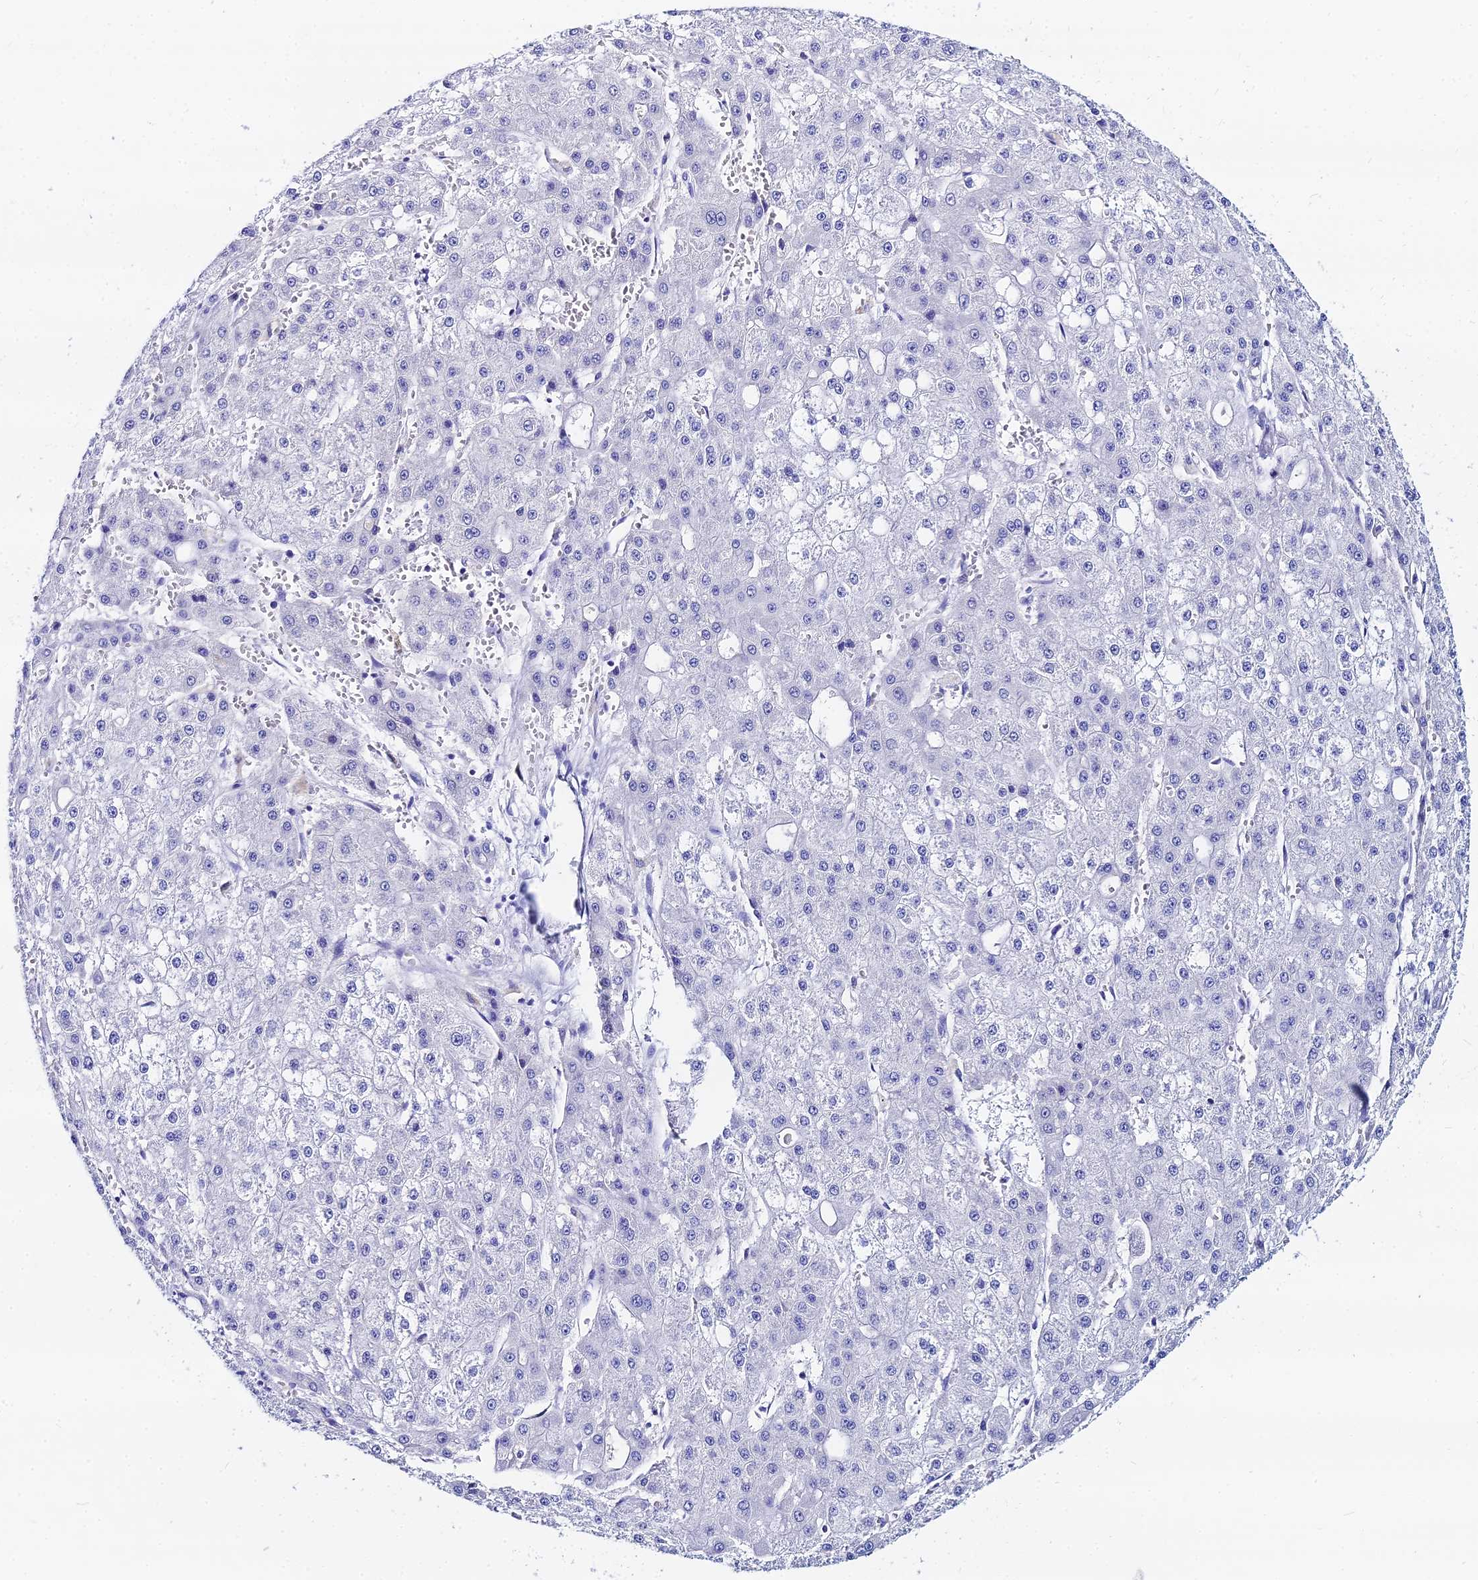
{"staining": {"intensity": "negative", "quantity": "none", "location": "none"}, "tissue": "liver cancer", "cell_type": "Tumor cells", "image_type": "cancer", "snomed": [{"axis": "morphology", "description": "Carcinoma, Hepatocellular, NOS"}, {"axis": "topography", "description": "Liver"}], "caption": "Immunohistochemistry (IHC) of human hepatocellular carcinoma (liver) demonstrates no positivity in tumor cells.", "gene": "HSPA1L", "patient": {"sex": "male", "age": 47}}